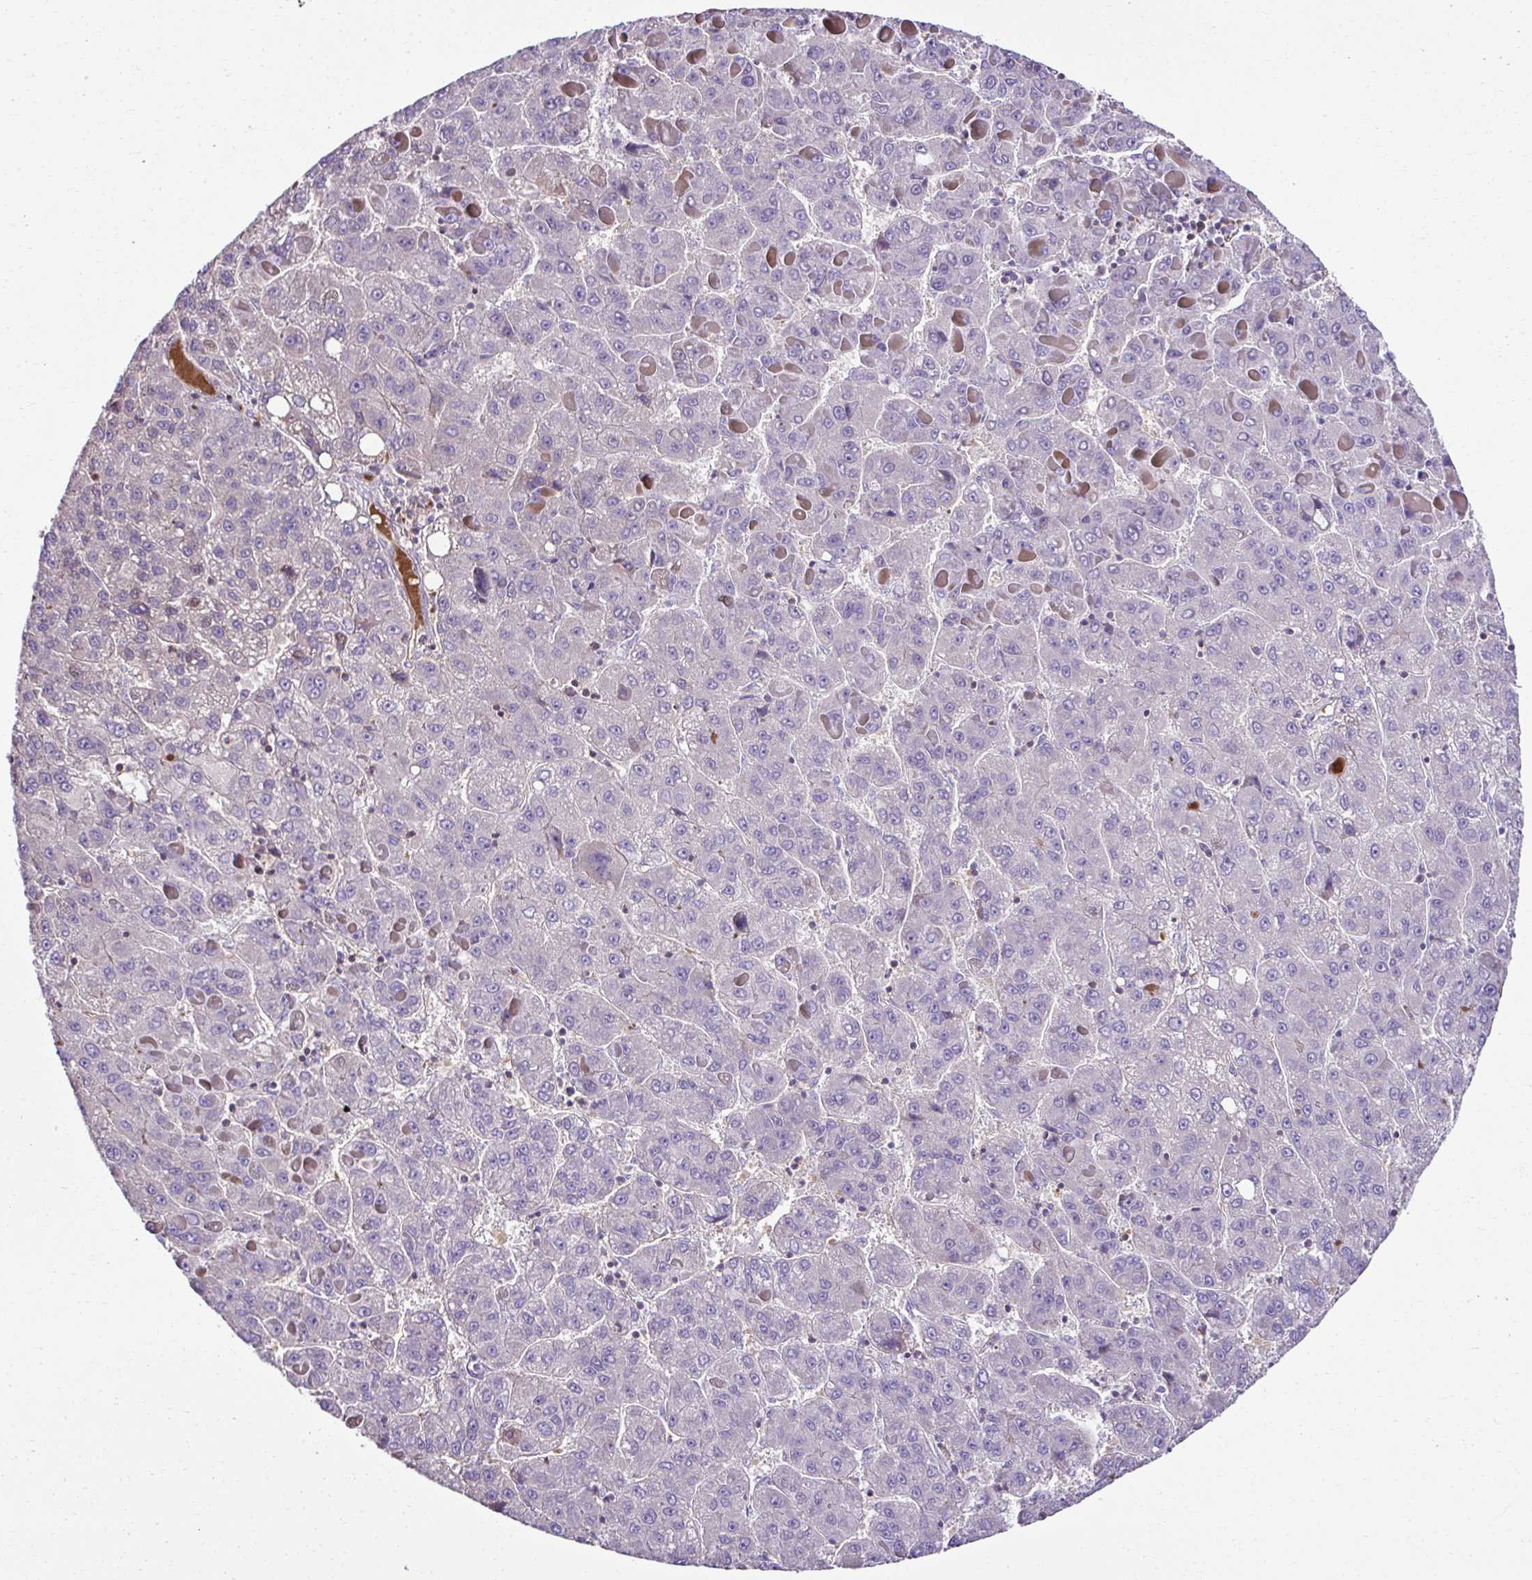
{"staining": {"intensity": "negative", "quantity": "none", "location": "none"}, "tissue": "liver cancer", "cell_type": "Tumor cells", "image_type": "cancer", "snomed": [{"axis": "morphology", "description": "Carcinoma, Hepatocellular, NOS"}, {"axis": "topography", "description": "Liver"}], "caption": "The immunohistochemistry micrograph has no significant staining in tumor cells of hepatocellular carcinoma (liver) tissue.", "gene": "CCDC85C", "patient": {"sex": "female", "age": 82}}